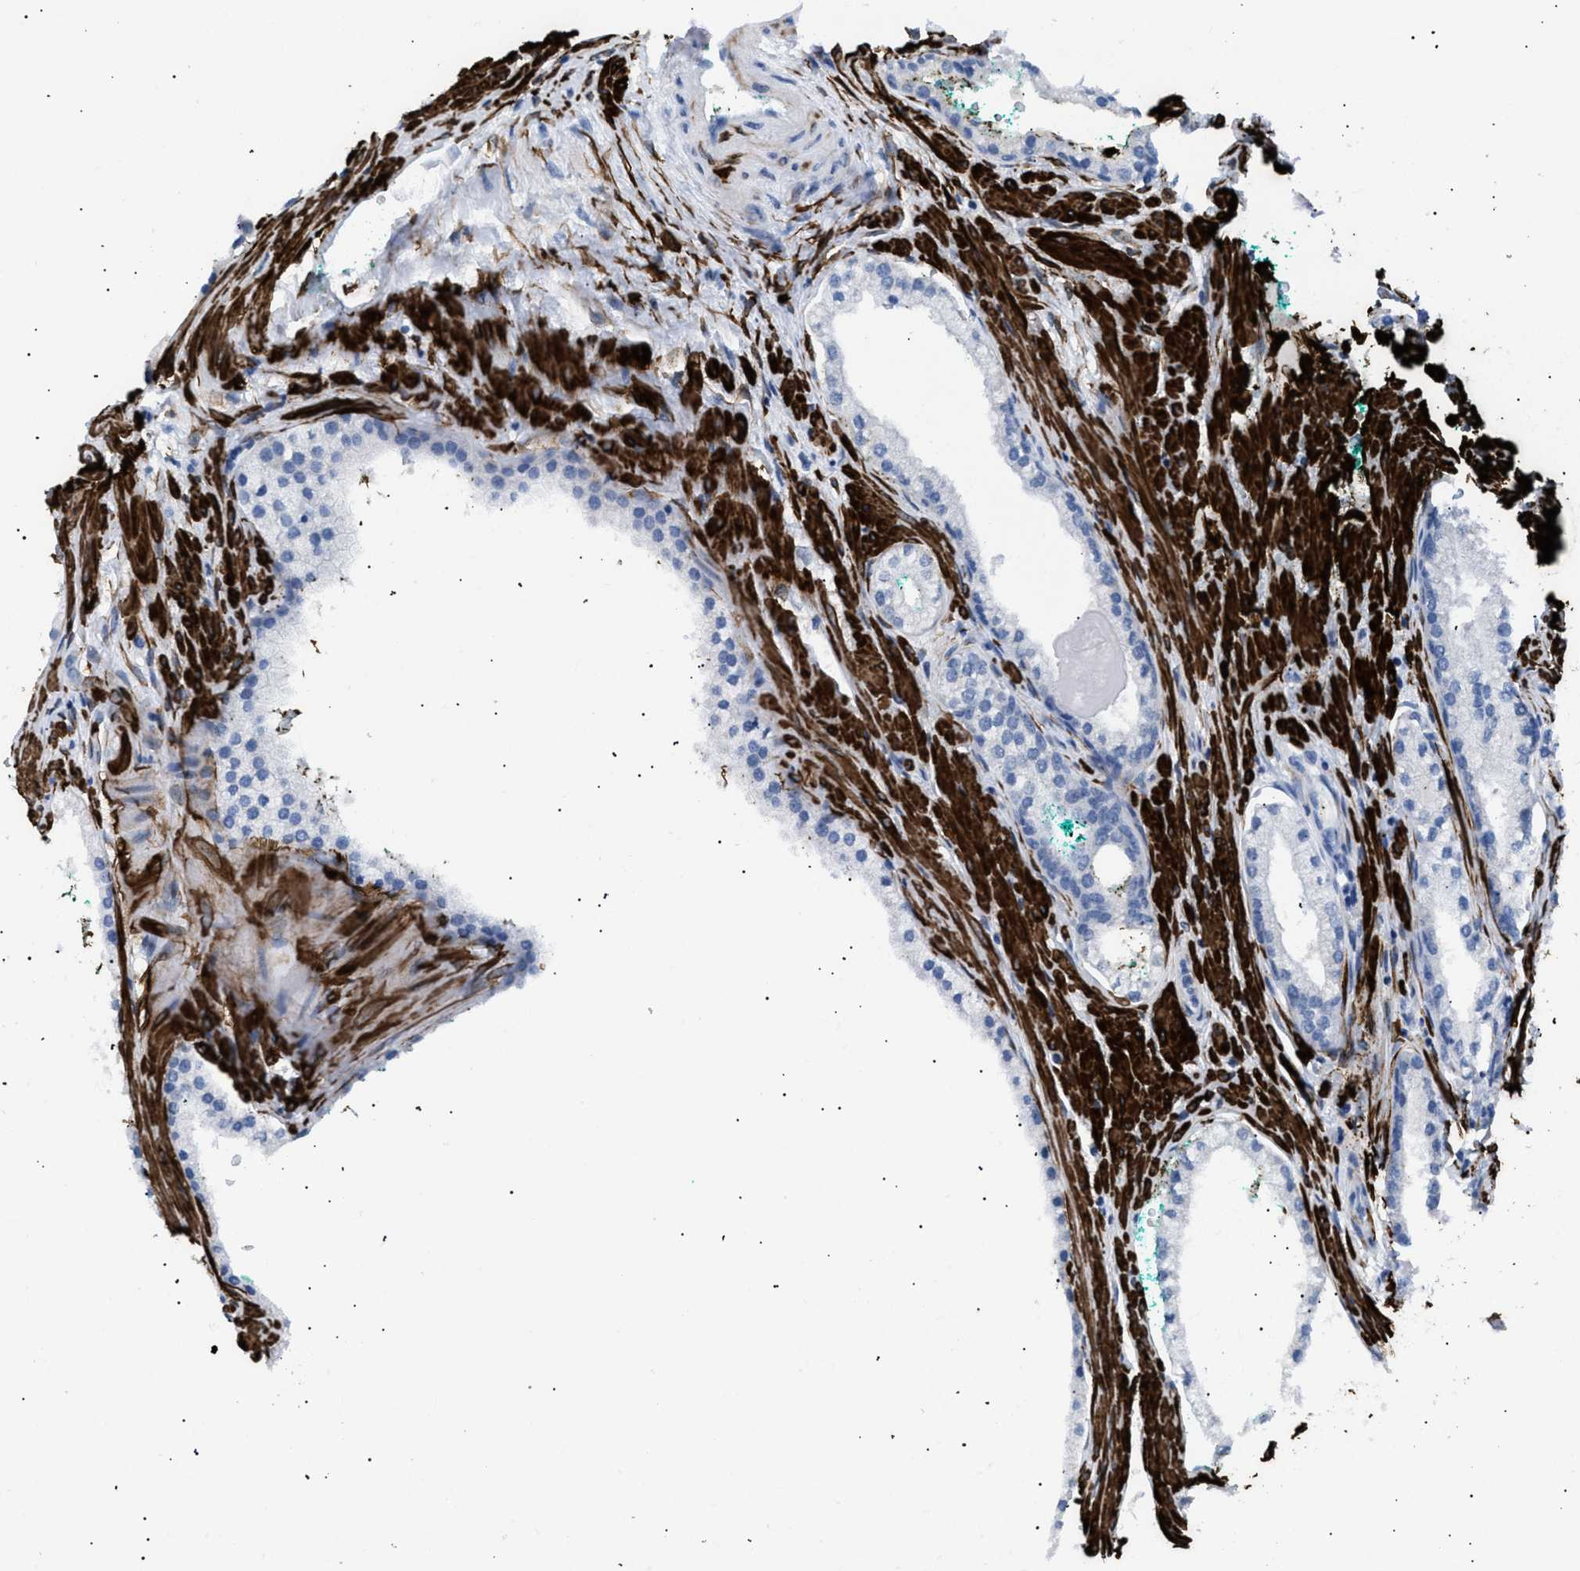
{"staining": {"intensity": "negative", "quantity": "none", "location": "none"}, "tissue": "prostate cancer", "cell_type": "Tumor cells", "image_type": "cancer", "snomed": [{"axis": "morphology", "description": "Adenocarcinoma, Low grade"}, {"axis": "topography", "description": "Prostate"}], "caption": "An image of prostate low-grade adenocarcinoma stained for a protein demonstrates no brown staining in tumor cells.", "gene": "ICA1", "patient": {"sex": "male", "age": 63}}